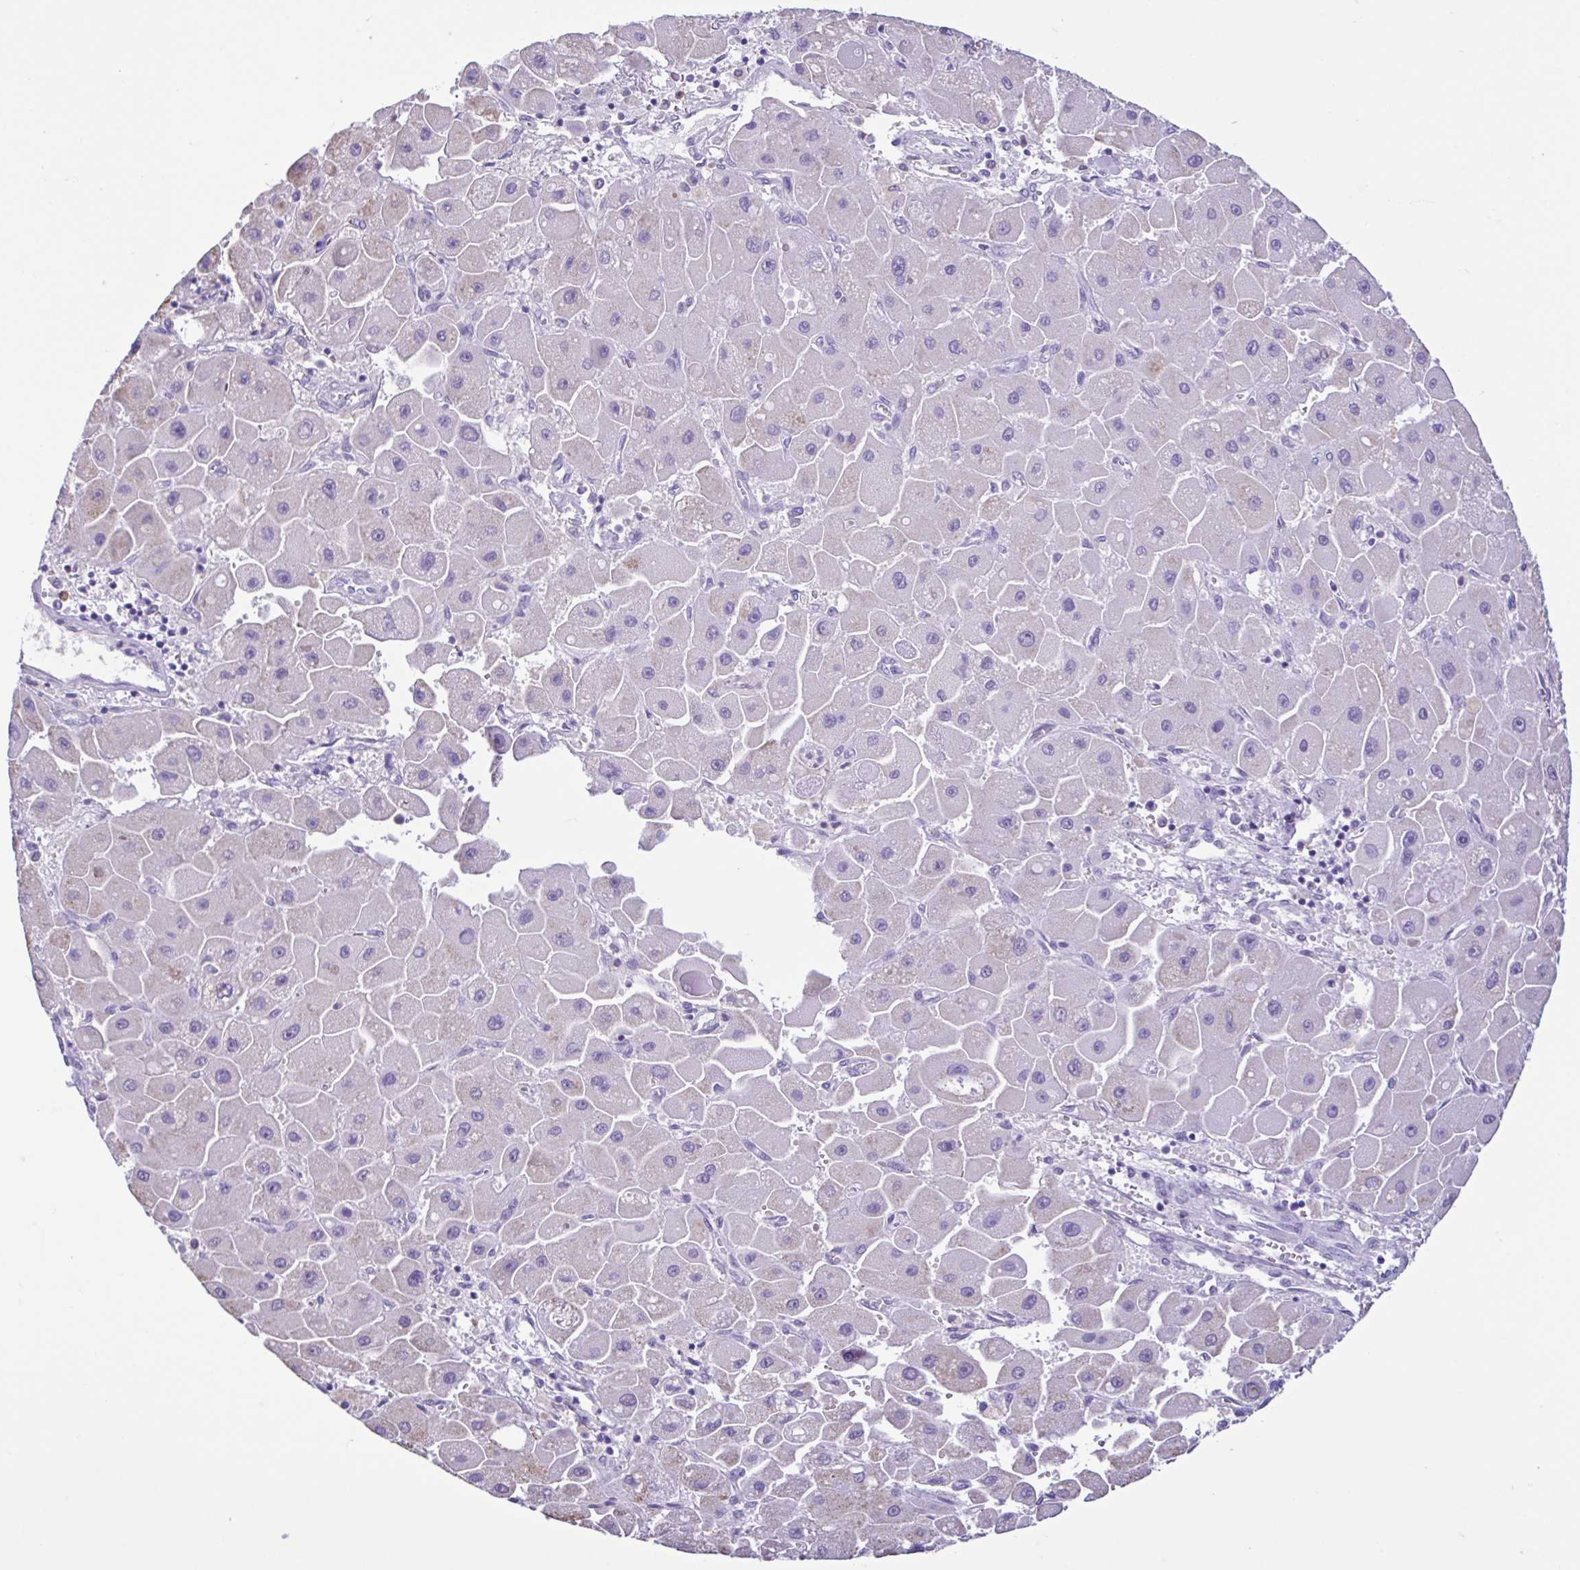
{"staining": {"intensity": "weak", "quantity": "<25%", "location": "cytoplasmic/membranous"}, "tissue": "liver cancer", "cell_type": "Tumor cells", "image_type": "cancer", "snomed": [{"axis": "morphology", "description": "Carcinoma, Hepatocellular, NOS"}, {"axis": "topography", "description": "Liver"}], "caption": "High power microscopy image of an IHC image of hepatocellular carcinoma (liver), revealing no significant expression in tumor cells. (Brightfield microscopy of DAB IHC at high magnification).", "gene": "CBY2", "patient": {"sex": "male", "age": 24}}